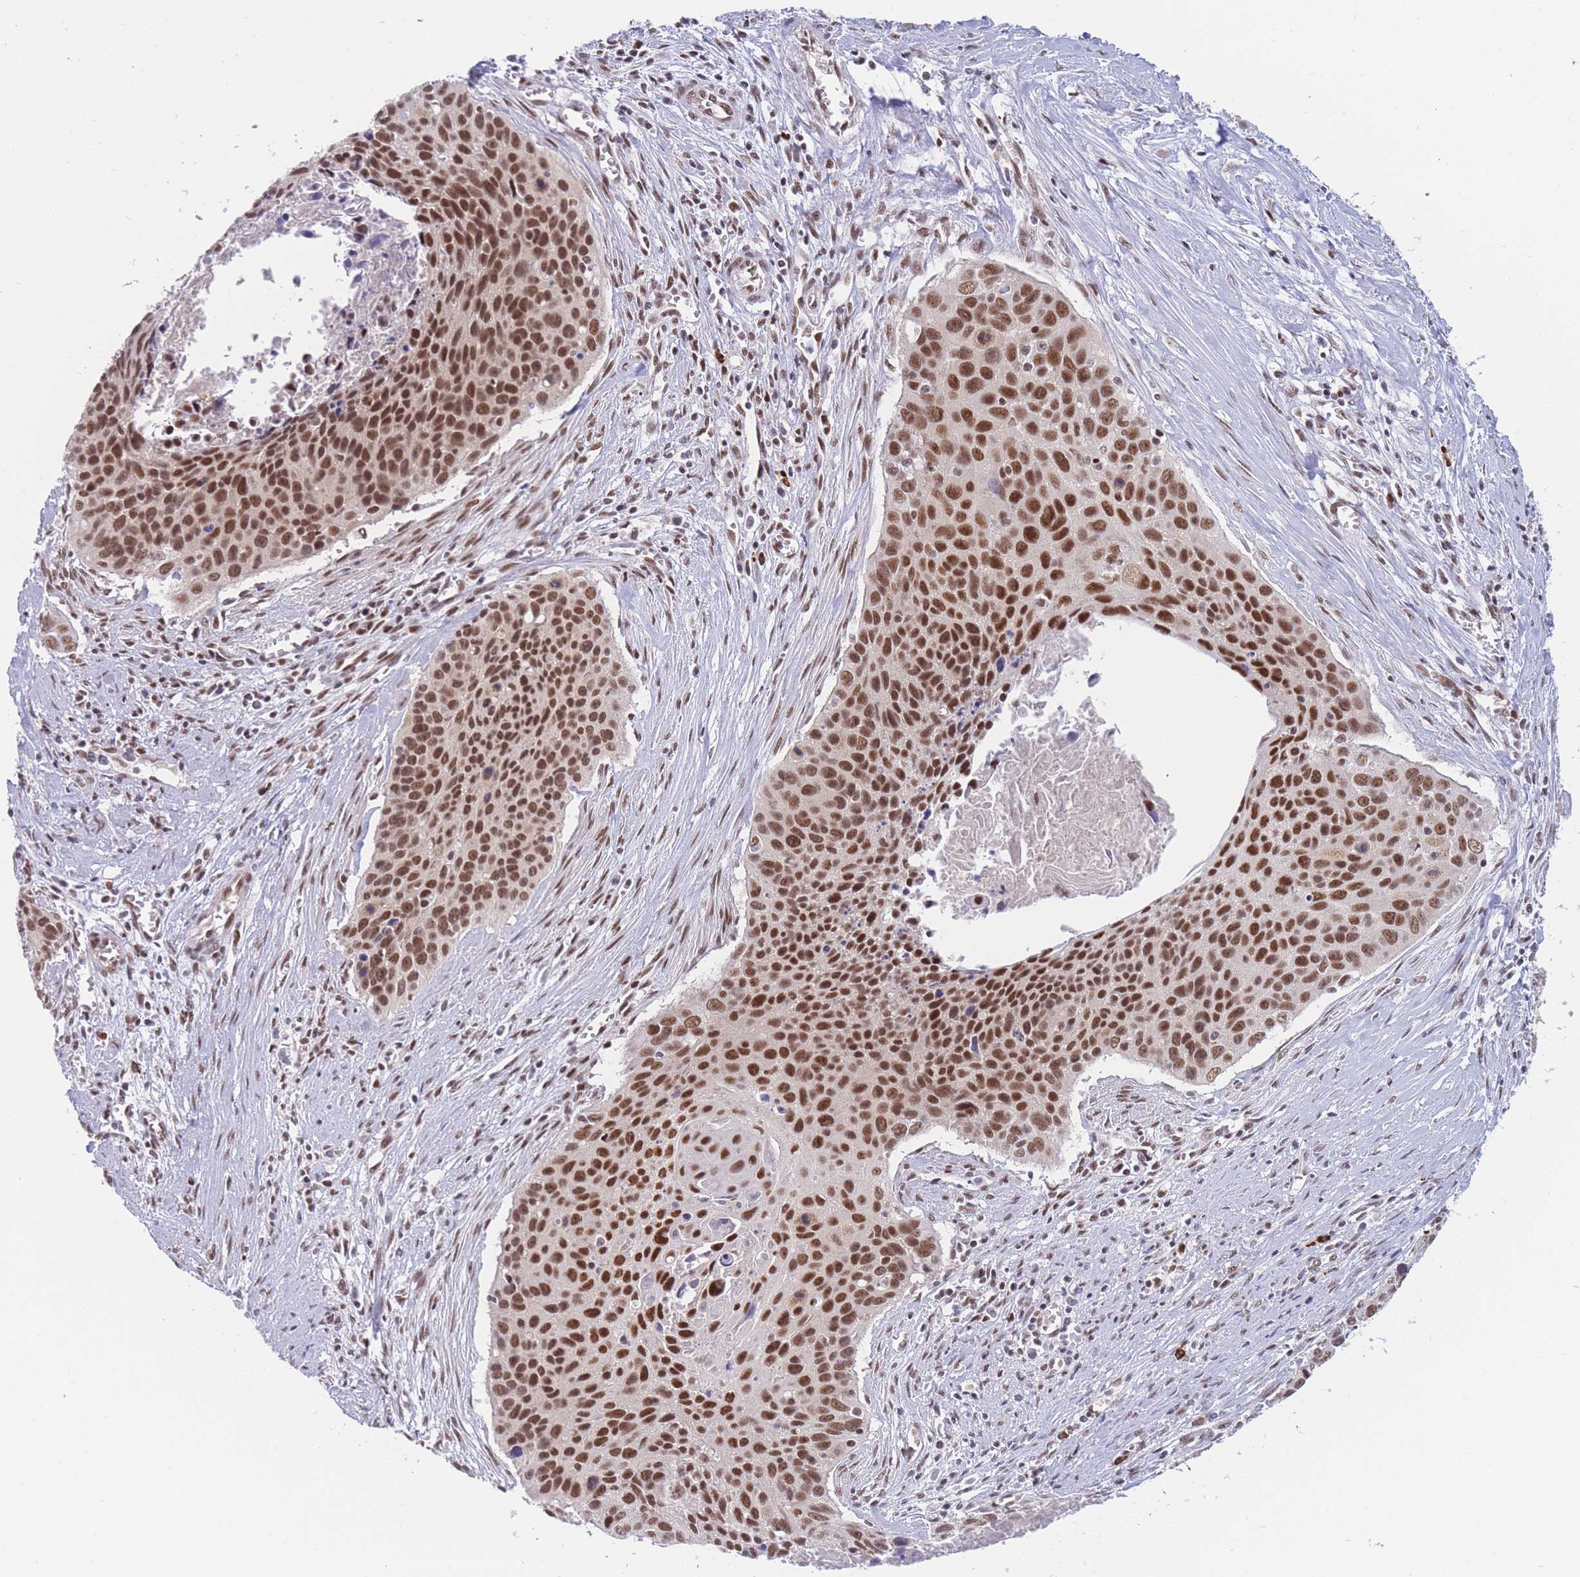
{"staining": {"intensity": "moderate", "quantity": ">75%", "location": "nuclear"}, "tissue": "cervical cancer", "cell_type": "Tumor cells", "image_type": "cancer", "snomed": [{"axis": "morphology", "description": "Squamous cell carcinoma, NOS"}, {"axis": "topography", "description": "Cervix"}], "caption": "Moderate nuclear staining is identified in about >75% of tumor cells in cervical cancer (squamous cell carcinoma).", "gene": "SMAD9", "patient": {"sex": "female", "age": 55}}